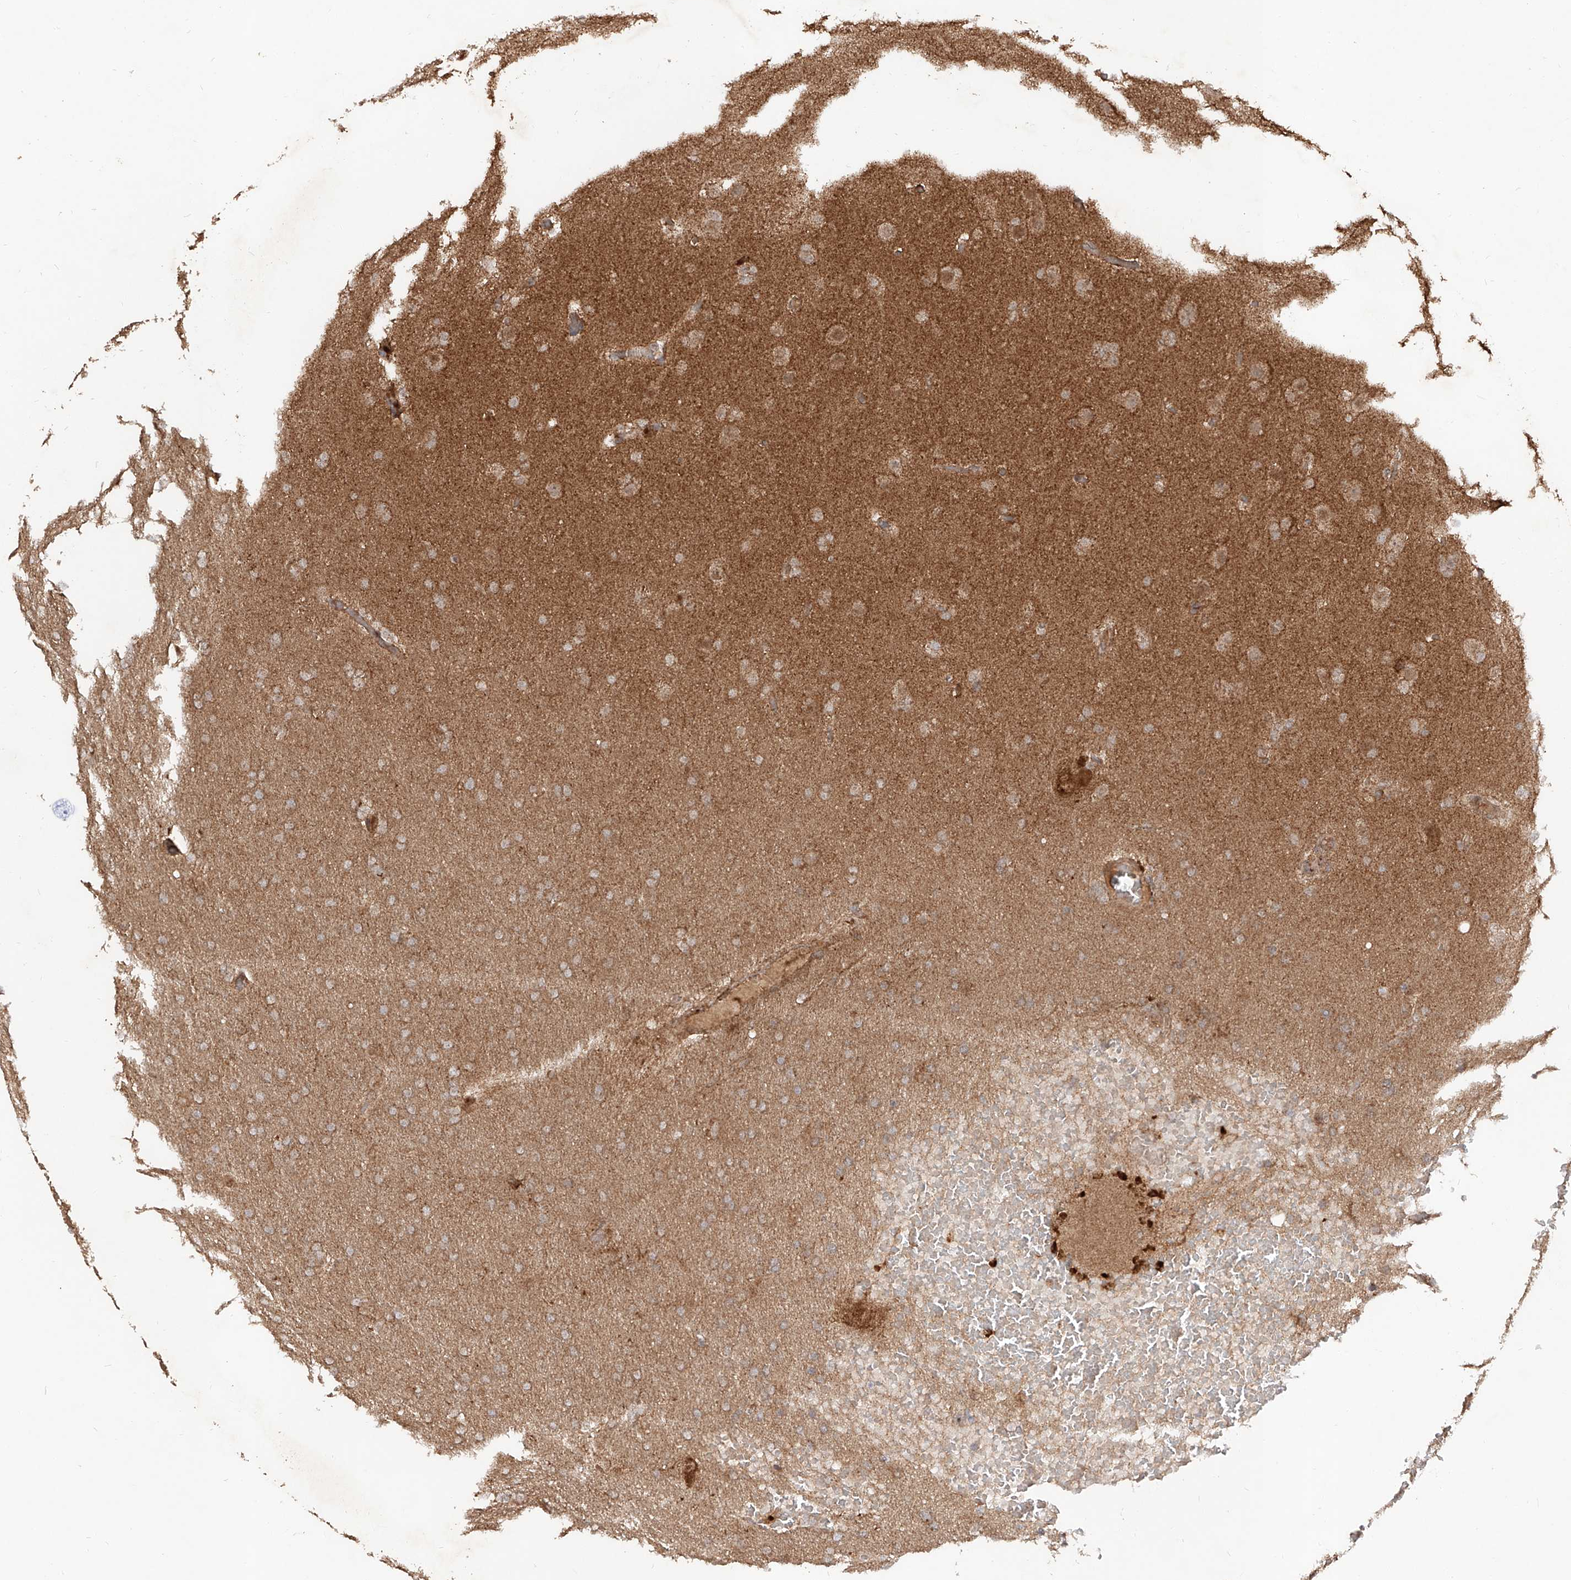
{"staining": {"intensity": "moderate", "quantity": "<25%", "location": "cytoplasmic/membranous"}, "tissue": "glioma", "cell_type": "Tumor cells", "image_type": "cancer", "snomed": [{"axis": "morphology", "description": "Glioma, malignant, High grade"}, {"axis": "topography", "description": "Cerebral cortex"}], "caption": "An image of human malignant high-grade glioma stained for a protein shows moderate cytoplasmic/membranous brown staining in tumor cells.", "gene": "AIM2", "patient": {"sex": "female", "age": 36}}